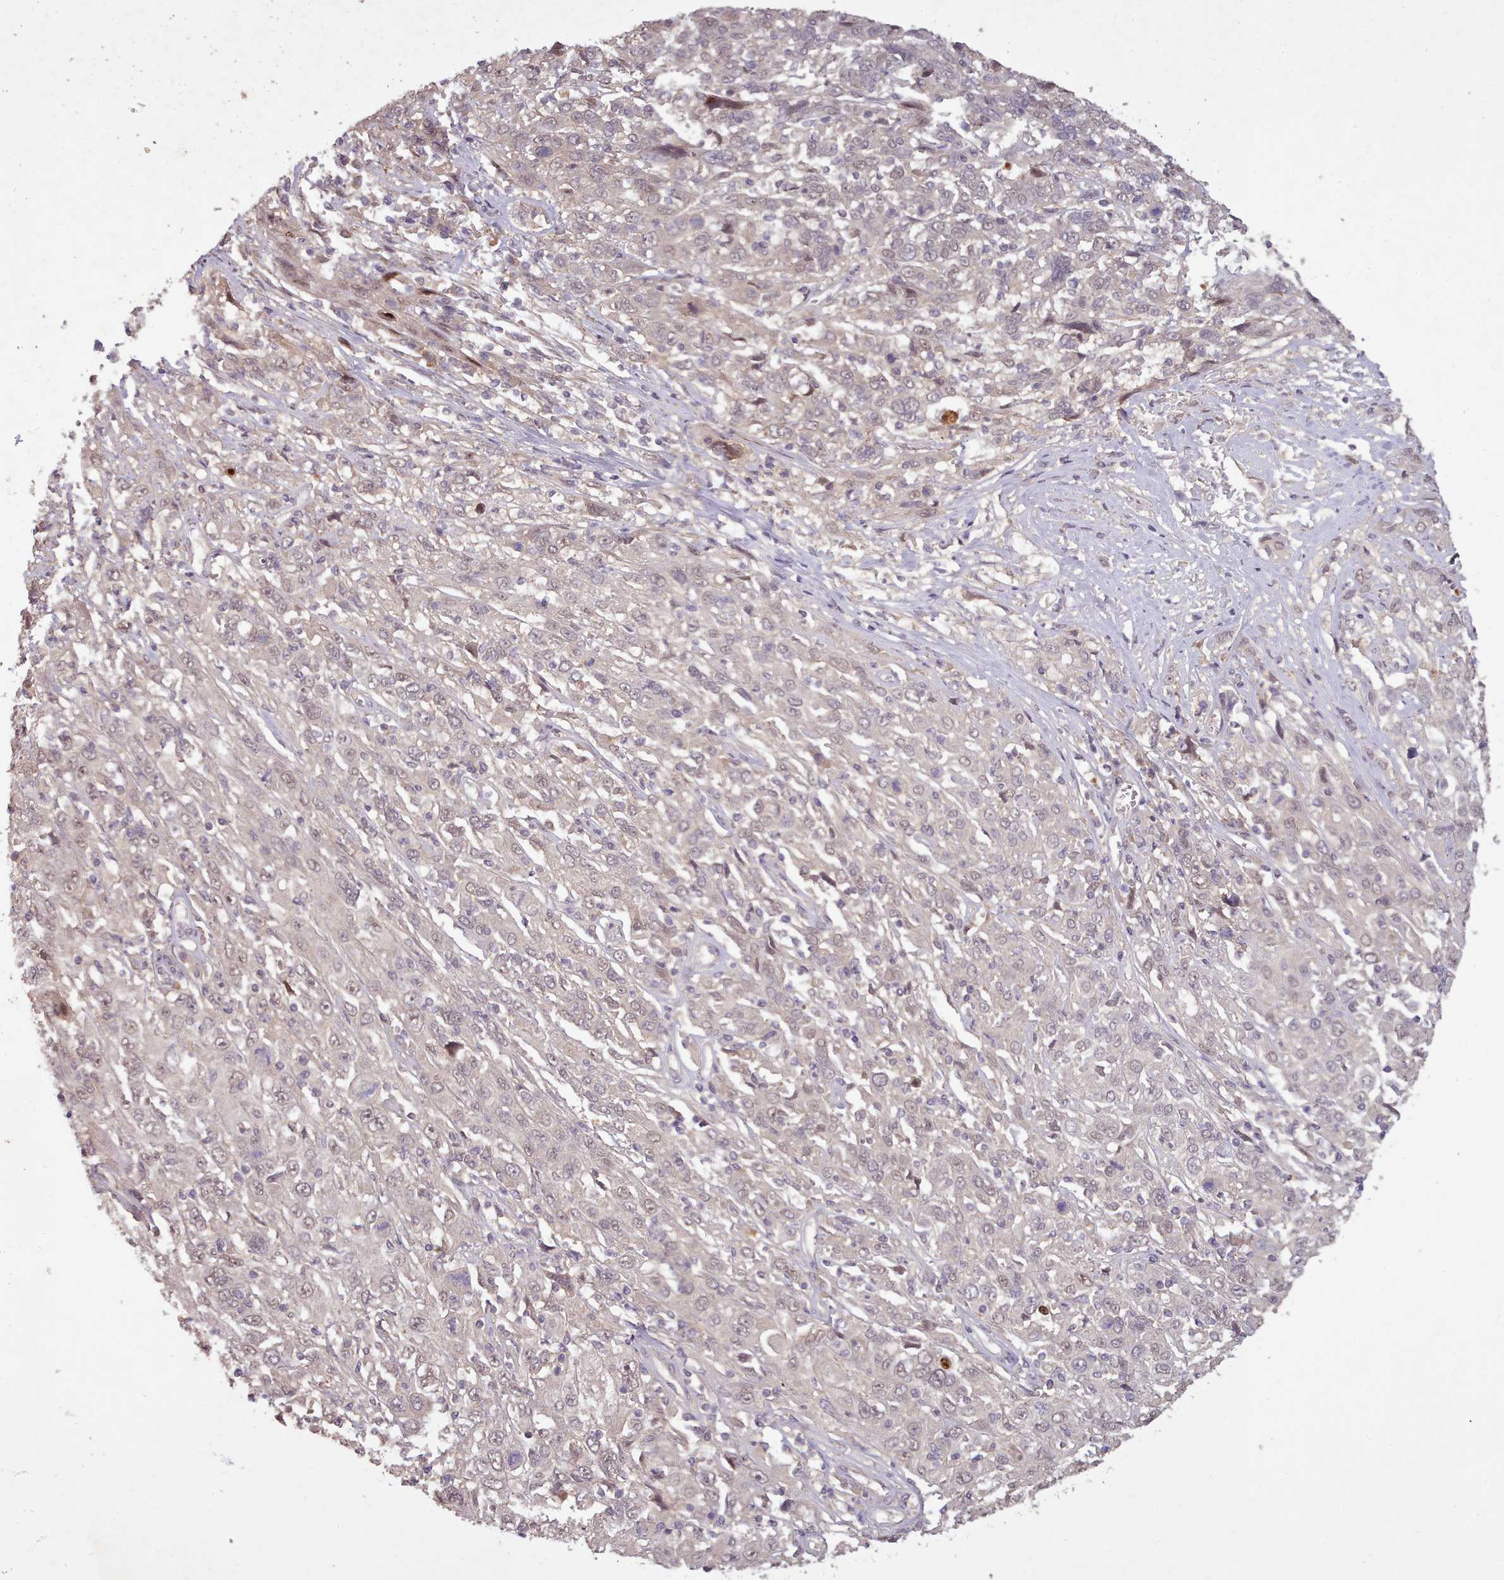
{"staining": {"intensity": "negative", "quantity": "none", "location": "none"}, "tissue": "cervical cancer", "cell_type": "Tumor cells", "image_type": "cancer", "snomed": [{"axis": "morphology", "description": "Squamous cell carcinoma, NOS"}, {"axis": "topography", "description": "Cervix"}], "caption": "This photomicrograph is of cervical squamous cell carcinoma stained with immunohistochemistry to label a protein in brown with the nuclei are counter-stained blue. There is no staining in tumor cells.", "gene": "CDC6", "patient": {"sex": "female", "age": 46}}